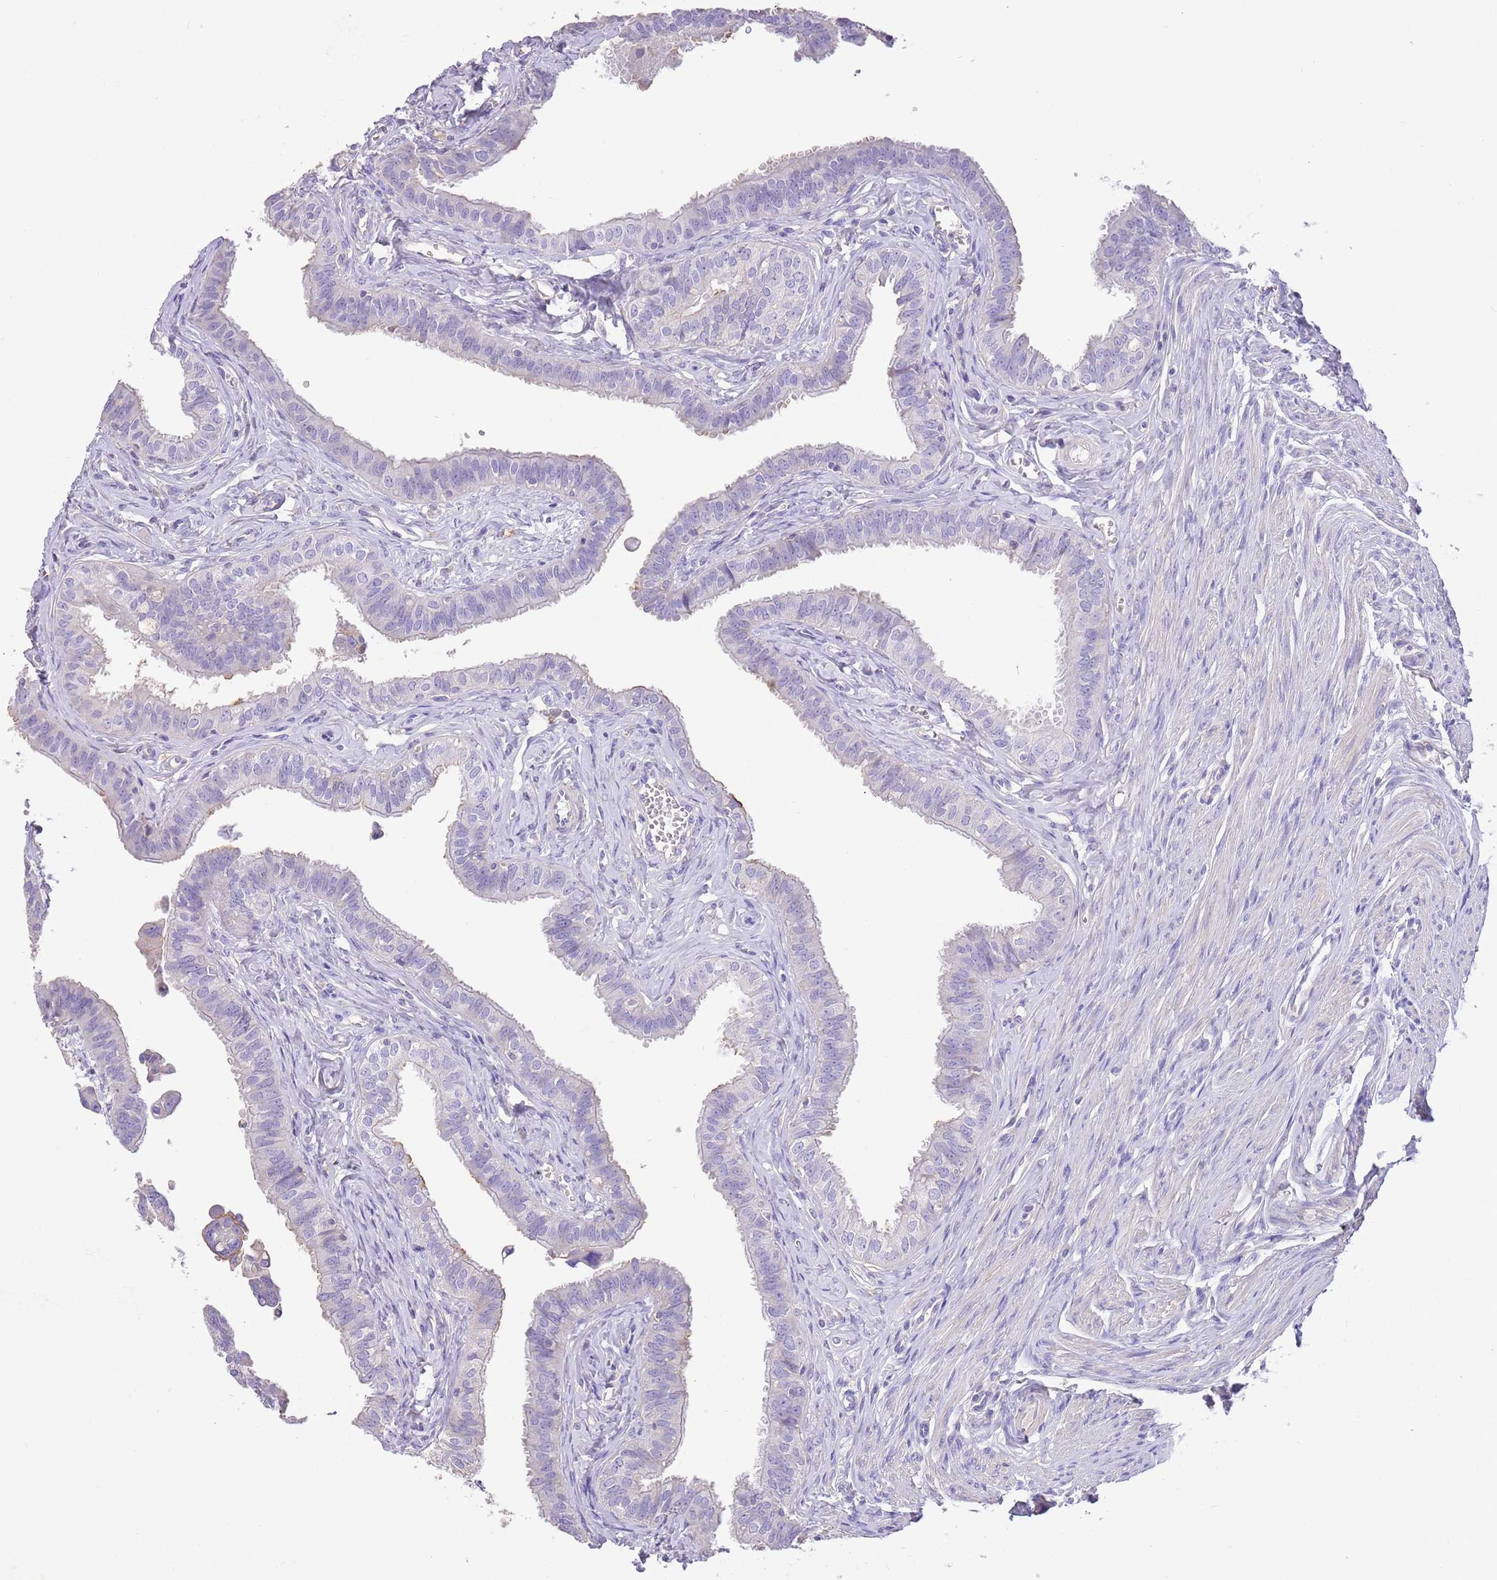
{"staining": {"intensity": "weak", "quantity": "<25%", "location": "cytoplasmic/membranous"}, "tissue": "fallopian tube", "cell_type": "Glandular cells", "image_type": "normal", "snomed": [{"axis": "morphology", "description": "Normal tissue, NOS"}, {"axis": "morphology", "description": "Carcinoma, NOS"}, {"axis": "topography", "description": "Fallopian tube"}, {"axis": "topography", "description": "Ovary"}], "caption": "Immunohistochemistry (IHC) photomicrograph of normal fallopian tube: fallopian tube stained with DAB shows no significant protein expression in glandular cells.", "gene": "SFTPA1", "patient": {"sex": "female", "age": 59}}